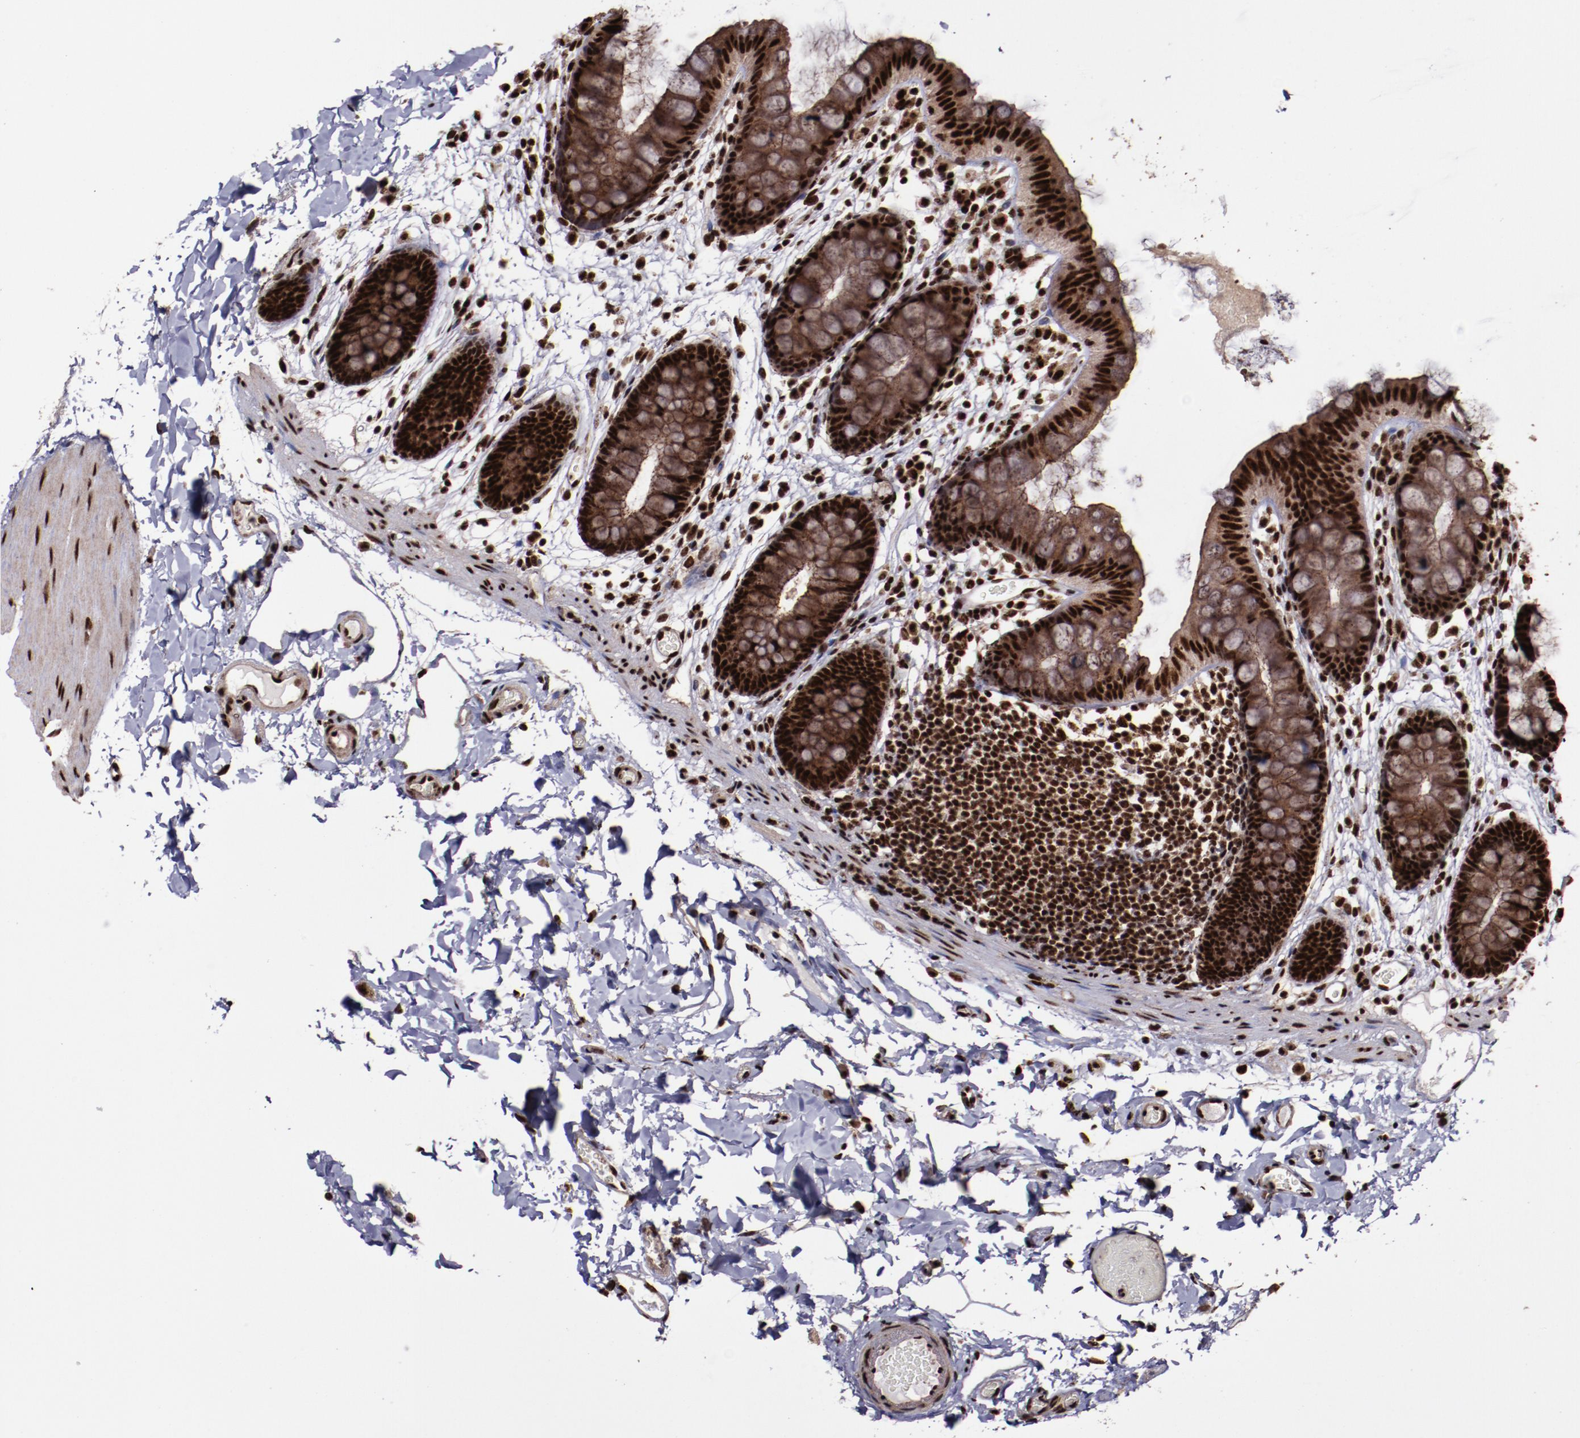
{"staining": {"intensity": "strong", "quantity": ">75%", "location": "nuclear"}, "tissue": "colon", "cell_type": "Endothelial cells", "image_type": "normal", "snomed": [{"axis": "morphology", "description": "Normal tissue, NOS"}, {"axis": "topography", "description": "Smooth muscle"}, {"axis": "topography", "description": "Colon"}], "caption": "Protein expression by immunohistochemistry displays strong nuclear staining in approximately >75% of endothelial cells in benign colon.", "gene": "SNW1", "patient": {"sex": "male", "age": 67}}